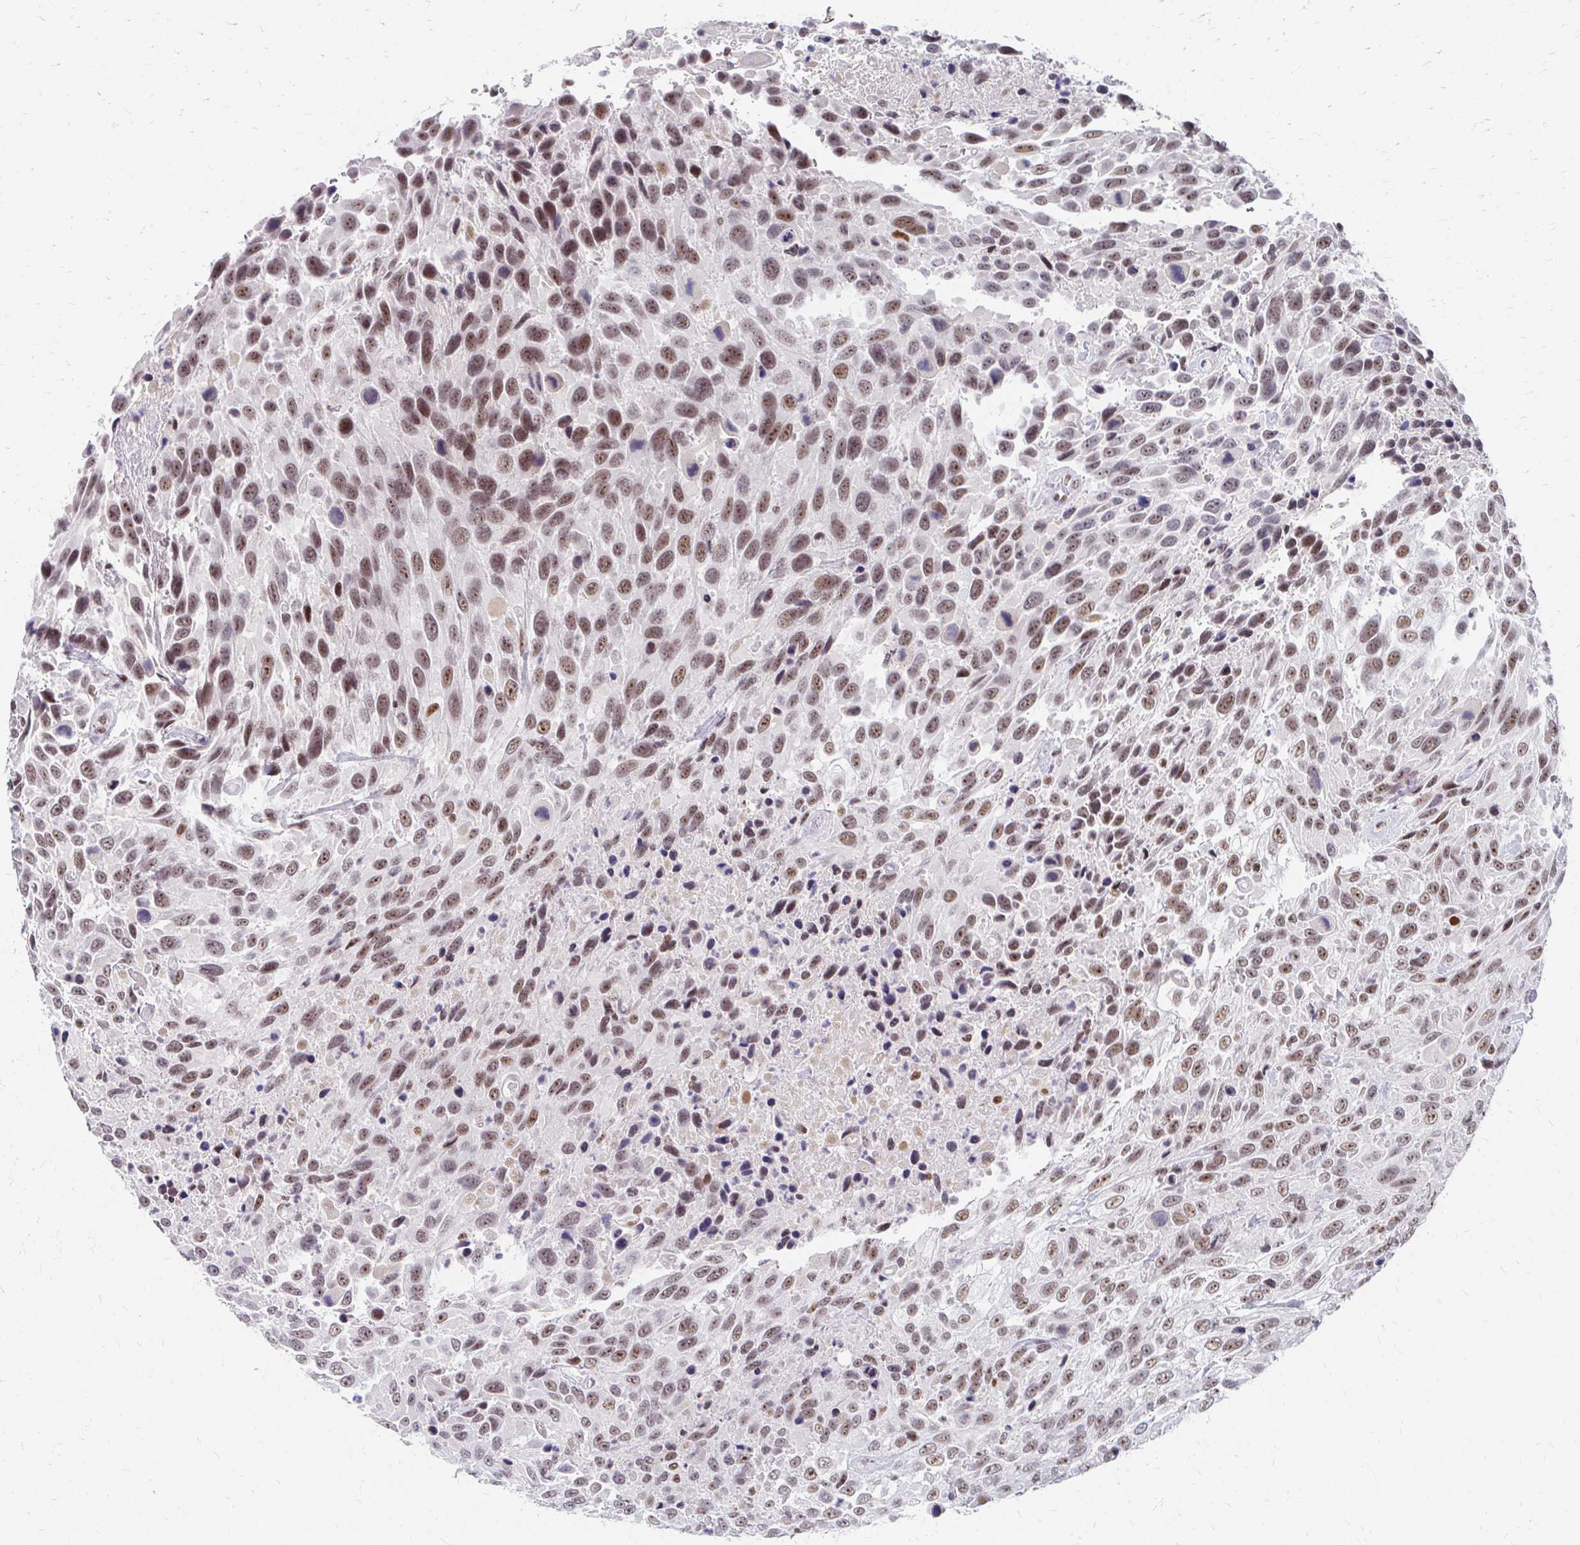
{"staining": {"intensity": "moderate", "quantity": ">75%", "location": "nuclear"}, "tissue": "urothelial cancer", "cell_type": "Tumor cells", "image_type": "cancer", "snomed": [{"axis": "morphology", "description": "Urothelial carcinoma, High grade"}, {"axis": "topography", "description": "Urinary bladder"}], "caption": "A histopathology image of urothelial carcinoma (high-grade) stained for a protein reveals moderate nuclear brown staining in tumor cells.", "gene": "GTF2H1", "patient": {"sex": "female", "age": 70}}